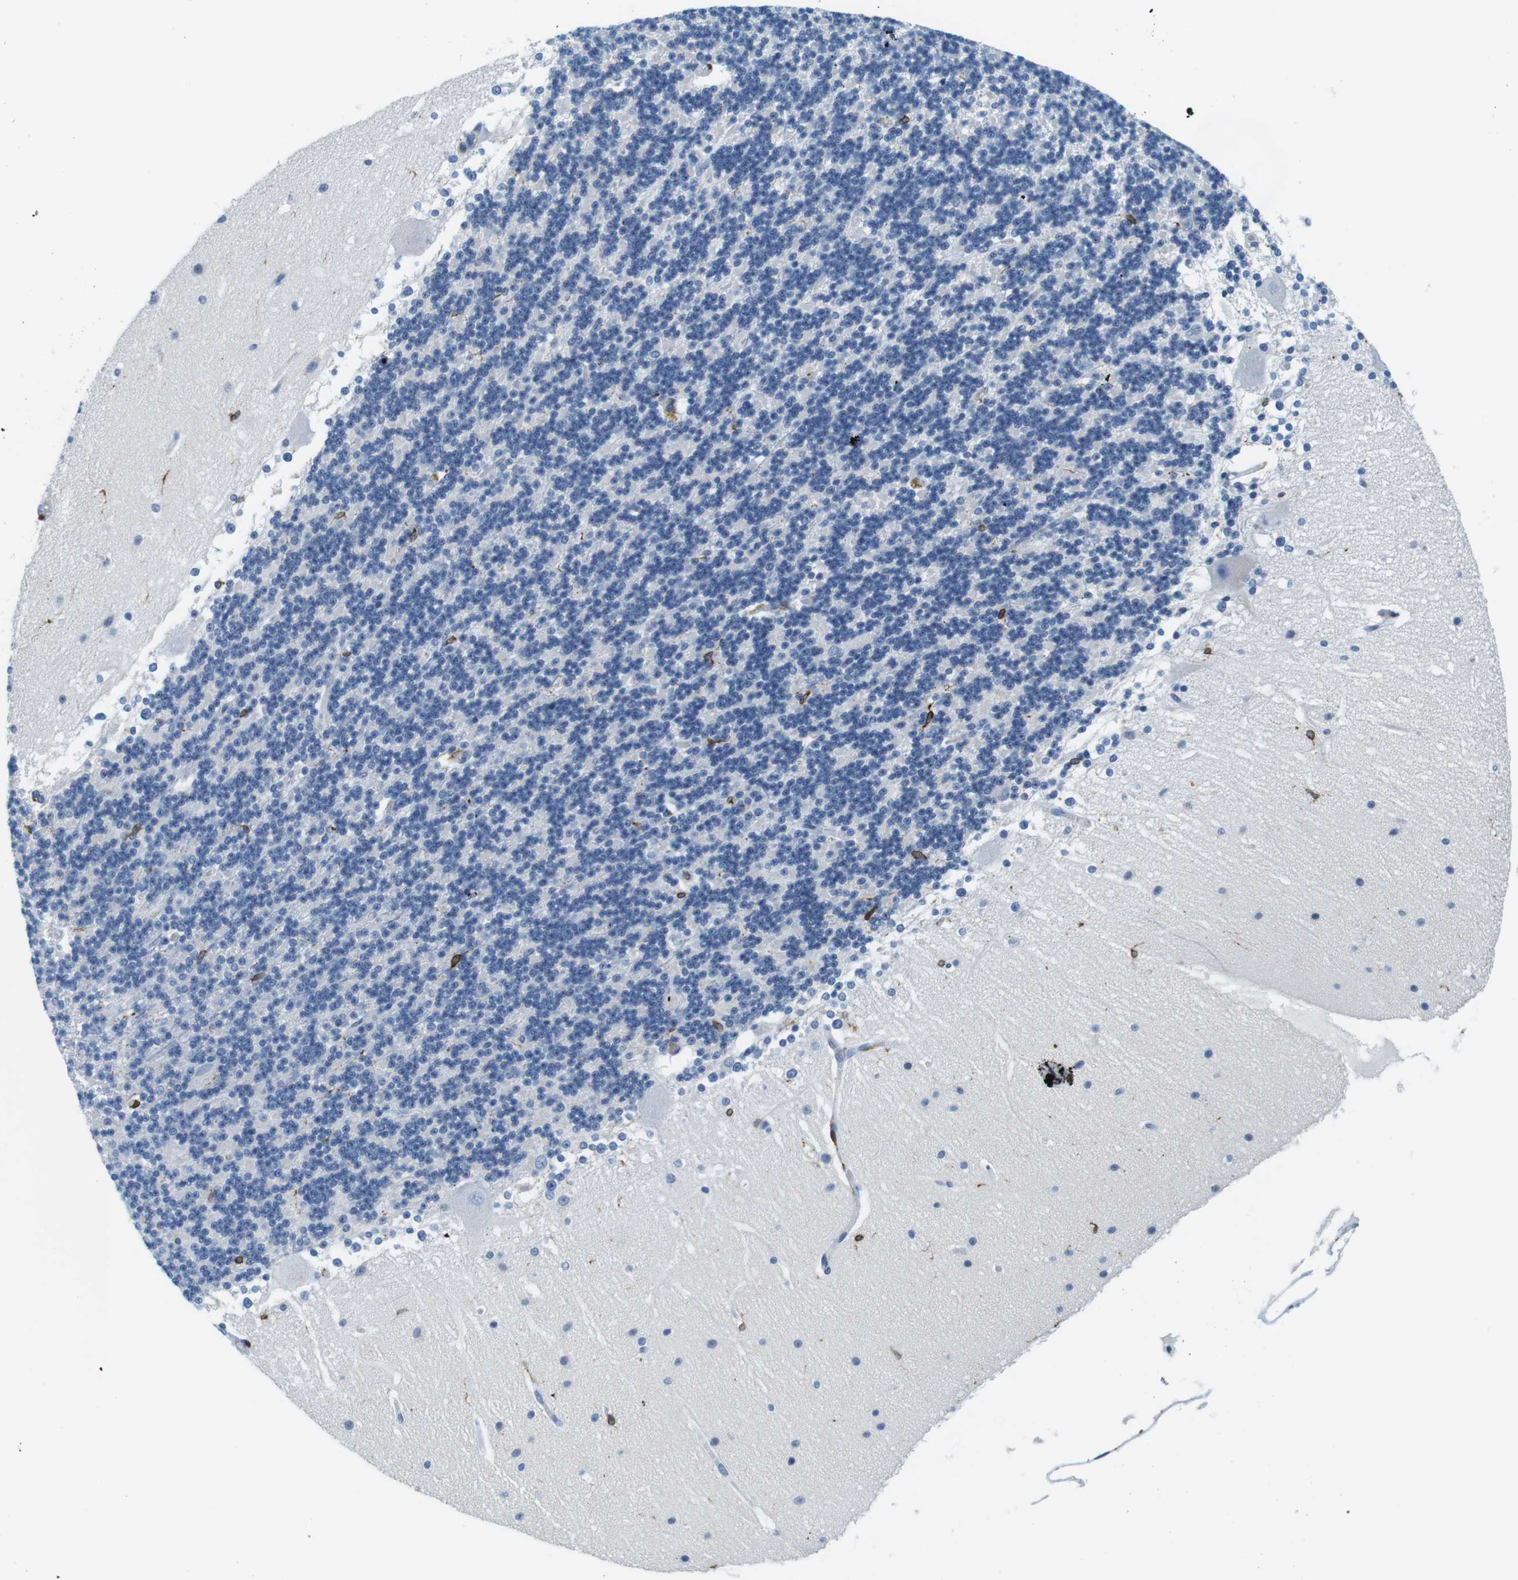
{"staining": {"intensity": "moderate", "quantity": "<25%", "location": "cytoplasmic/membranous"}, "tissue": "cerebellum", "cell_type": "Cells in granular layer", "image_type": "normal", "snomed": [{"axis": "morphology", "description": "Normal tissue, NOS"}, {"axis": "topography", "description": "Cerebellum"}], "caption": "This is a histology image of immunohistochemistry staining of unremarkable cerebellum, which shows moderate expression in the cytoplasmic/membranous of cells in granular layer.", "gene": "CIITA", "patient": {"sex": "female", "age": 19}}